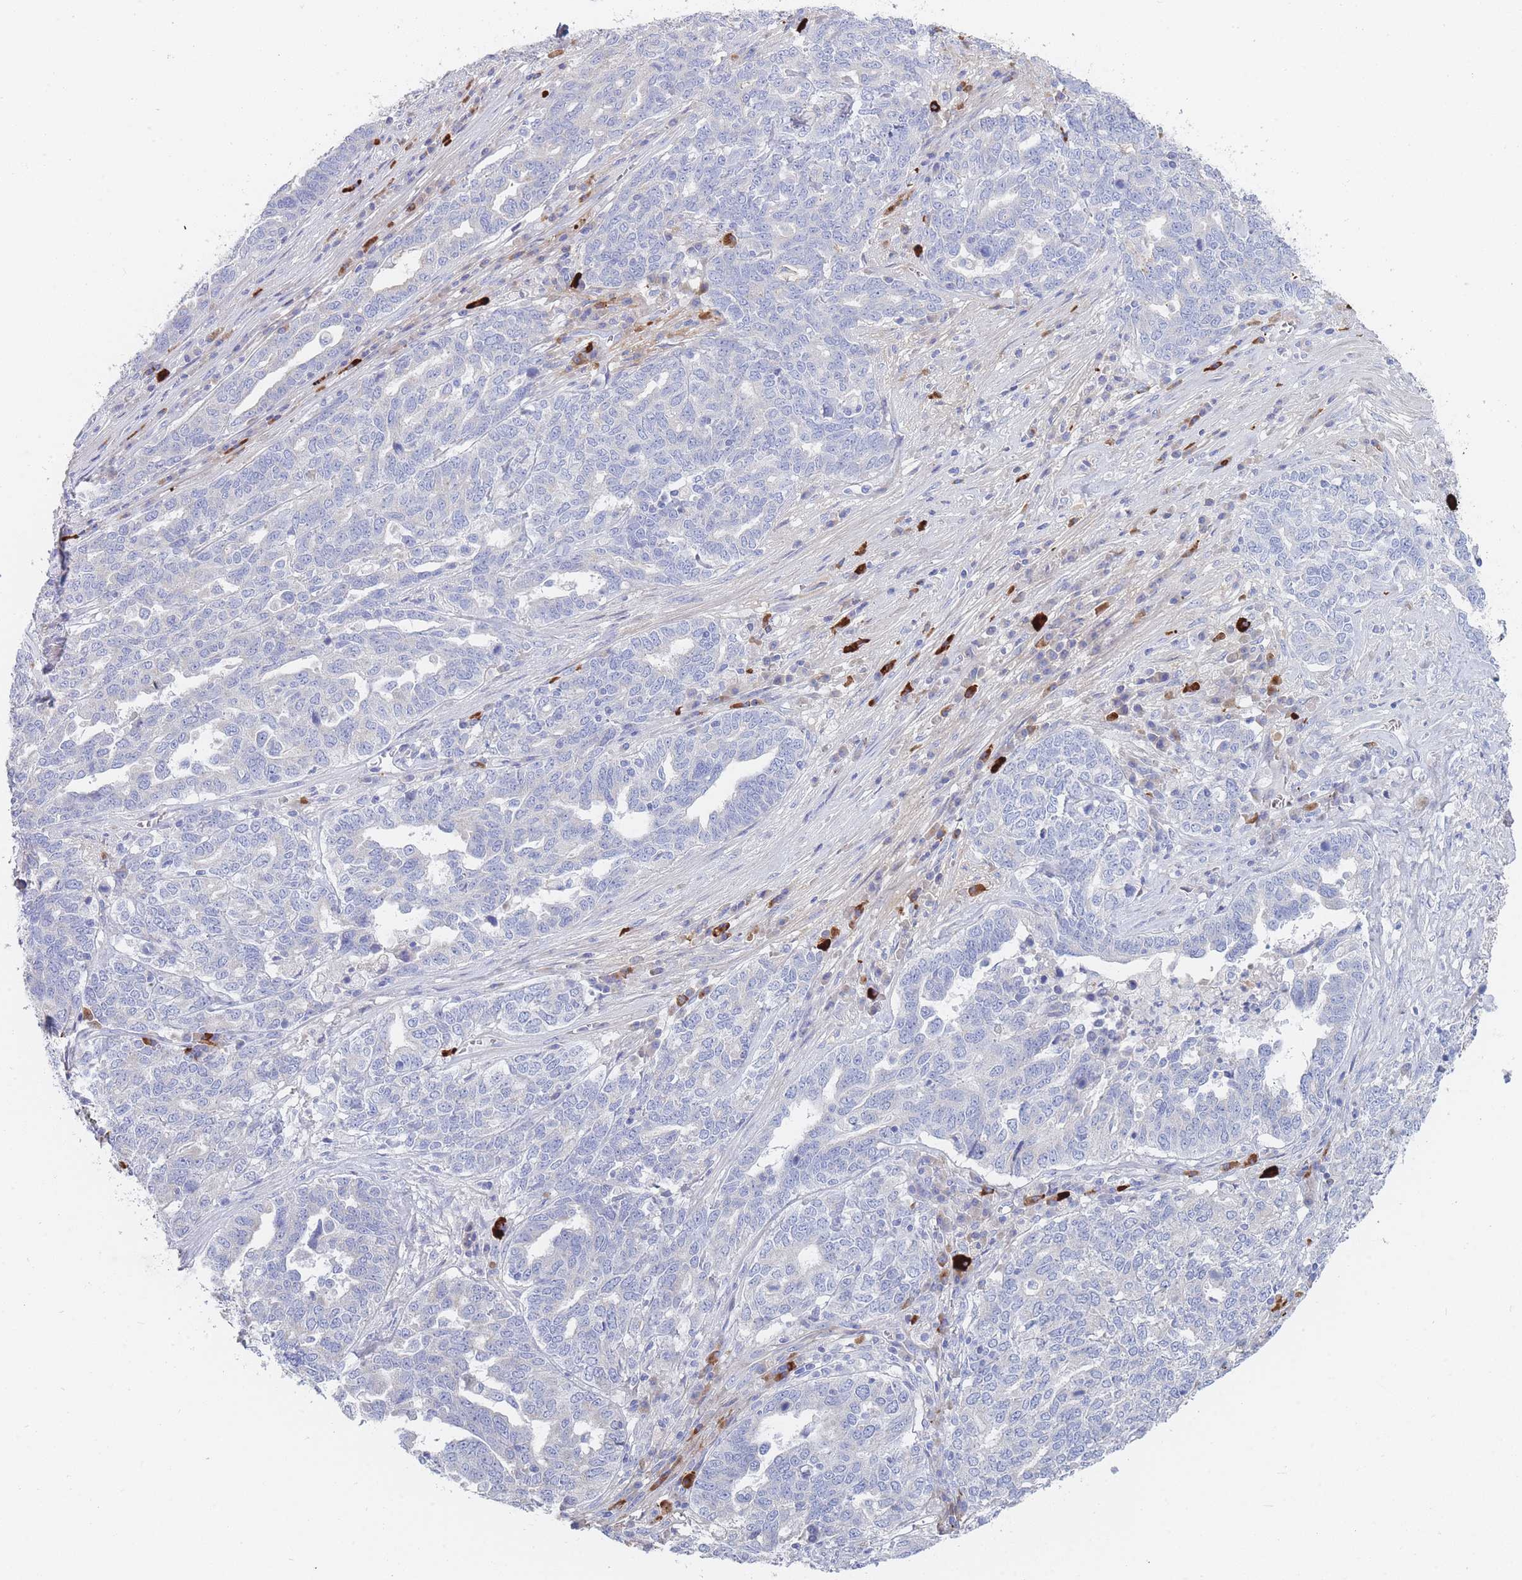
{"staining": {"intensity": "negative", "quantity": "none", "location": "none"}, "tissue": "ovarian cancer", "cell_type": "Tumor cells", "image_type": "cancer", "snomed": [{"axis": "morphology", "description": "Carcinoma, endometroid"}, {"axis": "topography", "description": "Ovary"}], "caption": "A histopathology image of ovarian cancer stained for a protein displays no brown staining in tumor cells.", "gene": "SLC25A35", "patient": {"sex": "female", "age": 62}}